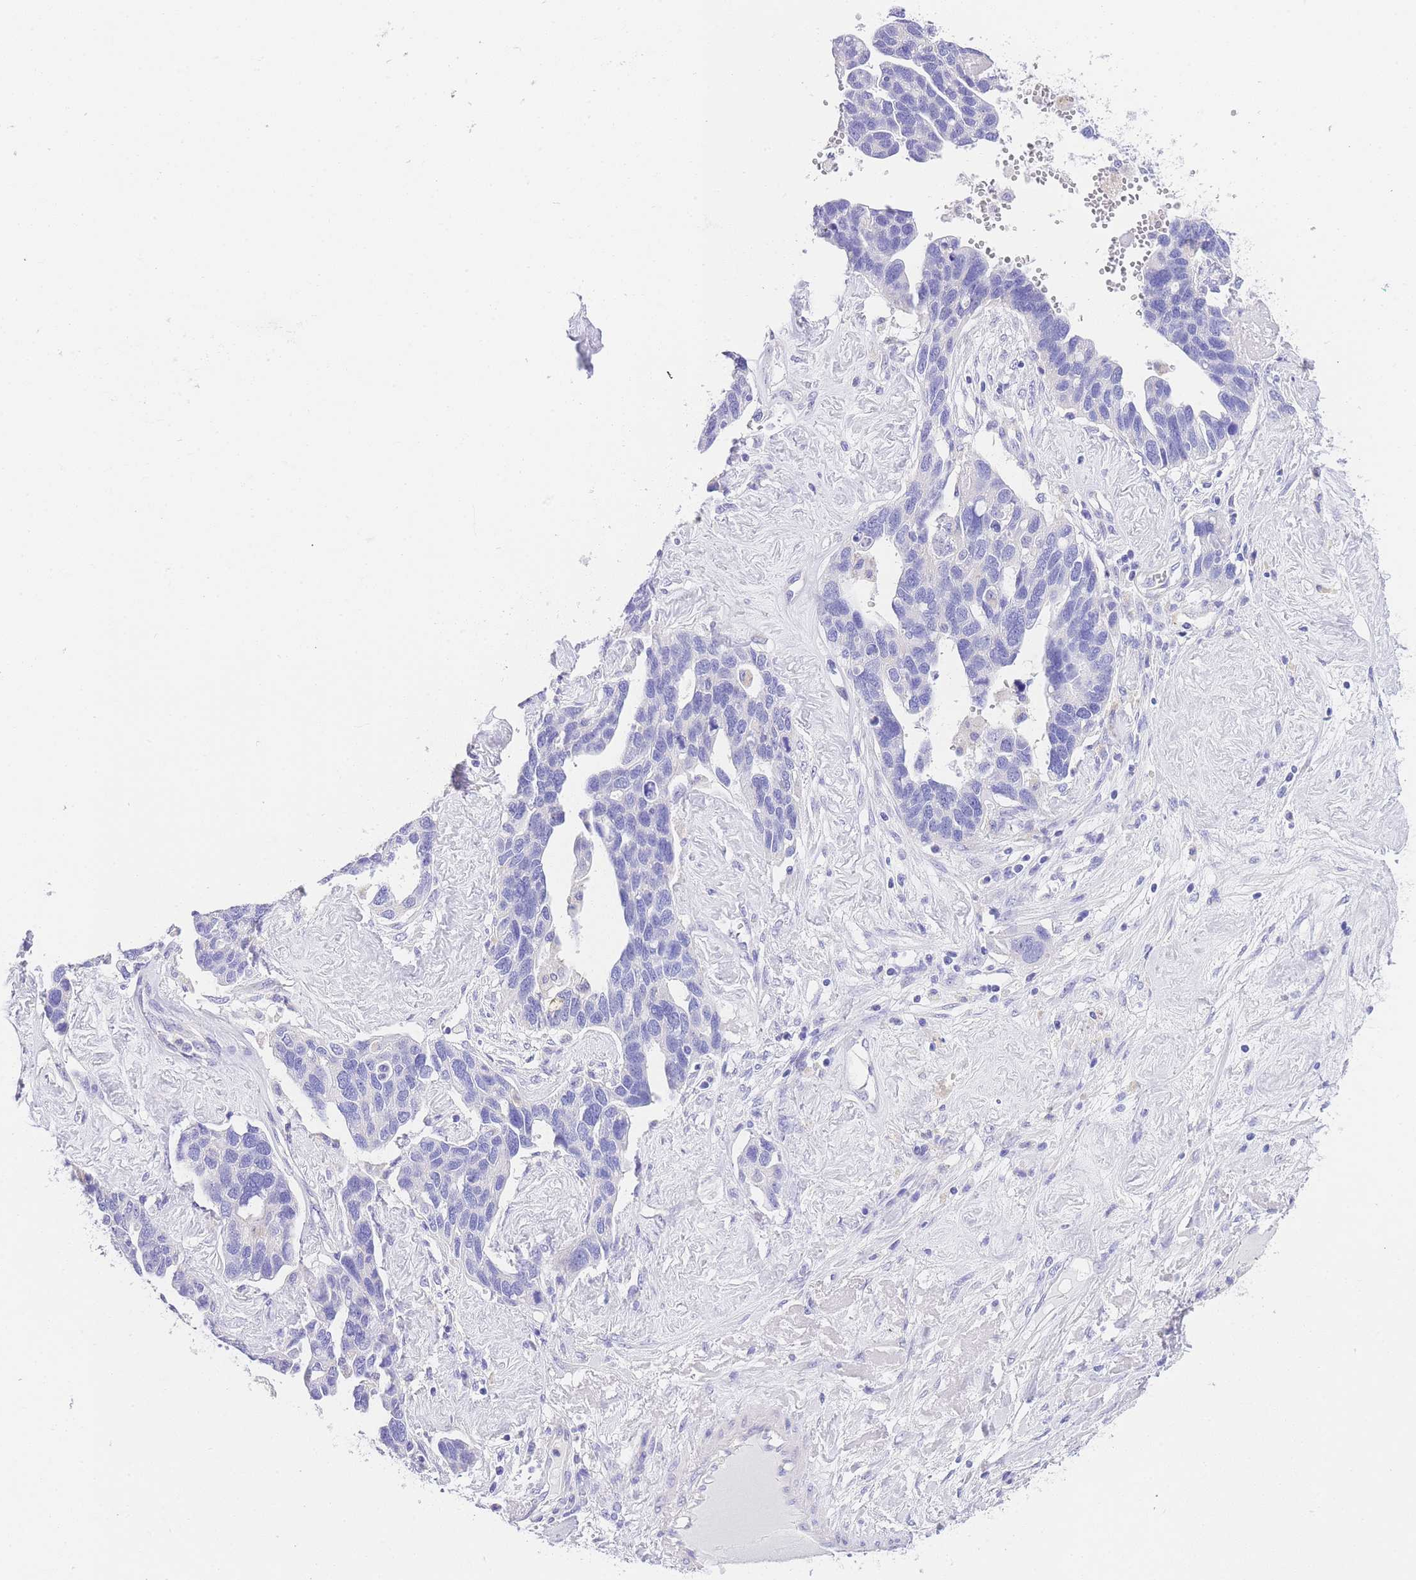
{"staining": {"intensity": "negative", "quantity": "none", "location": "none"}, "tissue": "ovarian cancer", "cell_type": "Tumor cells", "image_type": "cancer", "snomed": [{"axis": "morphology", "description": "Cystadenocarcinoma, serous, NOS"}, {"axis": "topography", "description": "Ovary"}], "caption": "IHC photomicrograph of neoplastic tissue: human ovarian cancer (serous cystadenocarcinoma) stained with DAB (3,3'-diaminobenzidine) demonstrates no significant protein positivity in tumor cells. Nuclei are stained in blue.", "gene": "EPN2", "patient": {"sex": "female", "age": 54}}